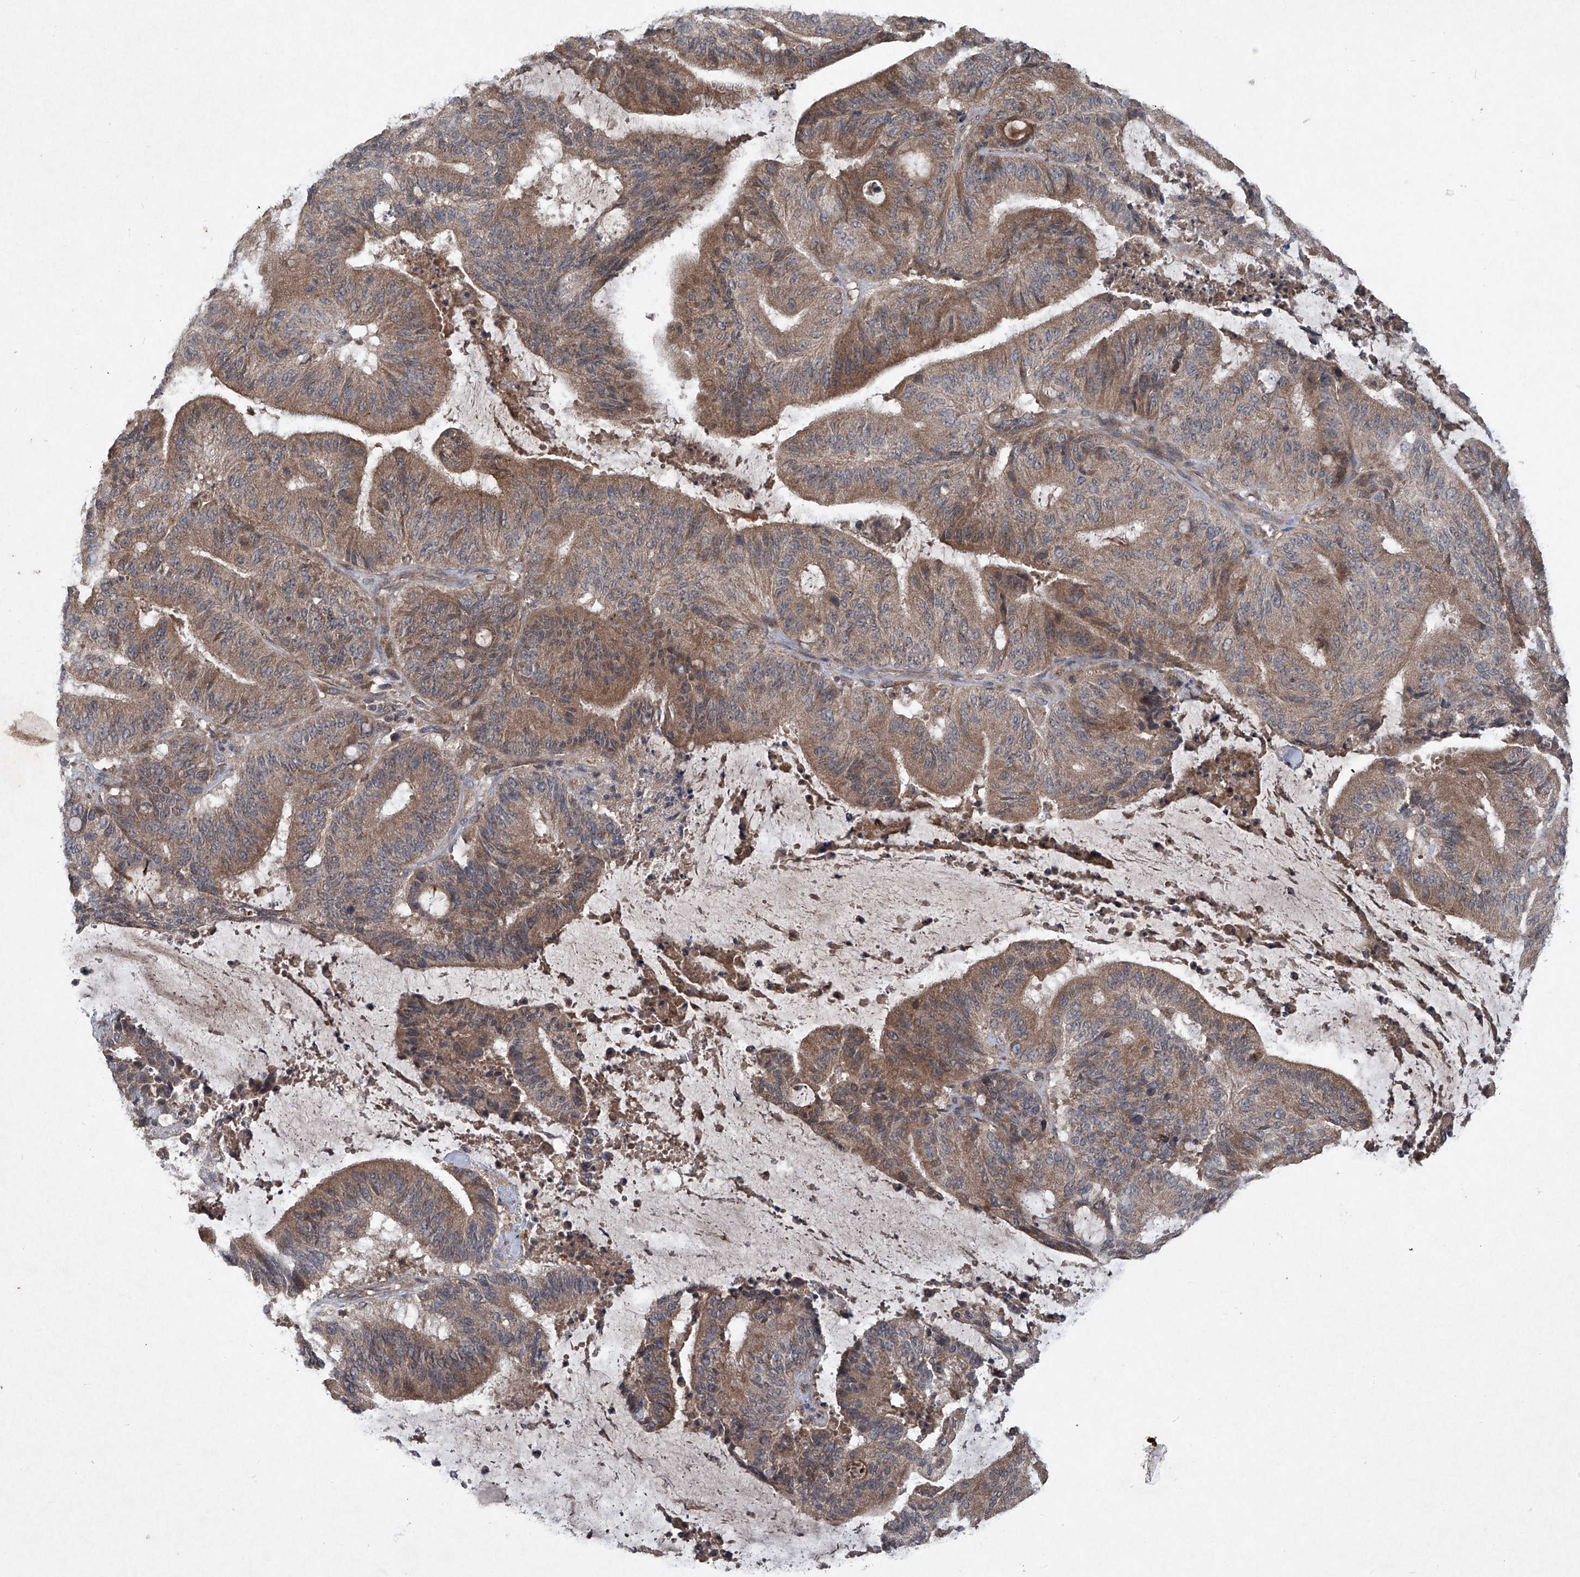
{"staining": {"intensity": "moderate", "quantity": ">75%", "location": "cytoplasmic/membranous"}, "tissue": "liver cancer", "cell_type": "Tumor cells", "image_type": "cancer", "snomed": [{"axis": "morphology", "description": "Normal tissue, NOS"}, {"axis": "morphology", "description": "Cholangiocarcinoma"}, {"axis": "topography", "description": "Liver"}, {"axis": "topography", "description": "Peripheral nerve tissue"}], "caption": "Liver cancer (cholangiocarcinoma) was stained to show a protein in brown. There is medium levels of moderate cytoplasmic/membranous expression in approximately >75% of tumor cells.", "gene": "SUMF2", "patient": {"sex": "female", "age": 73}}